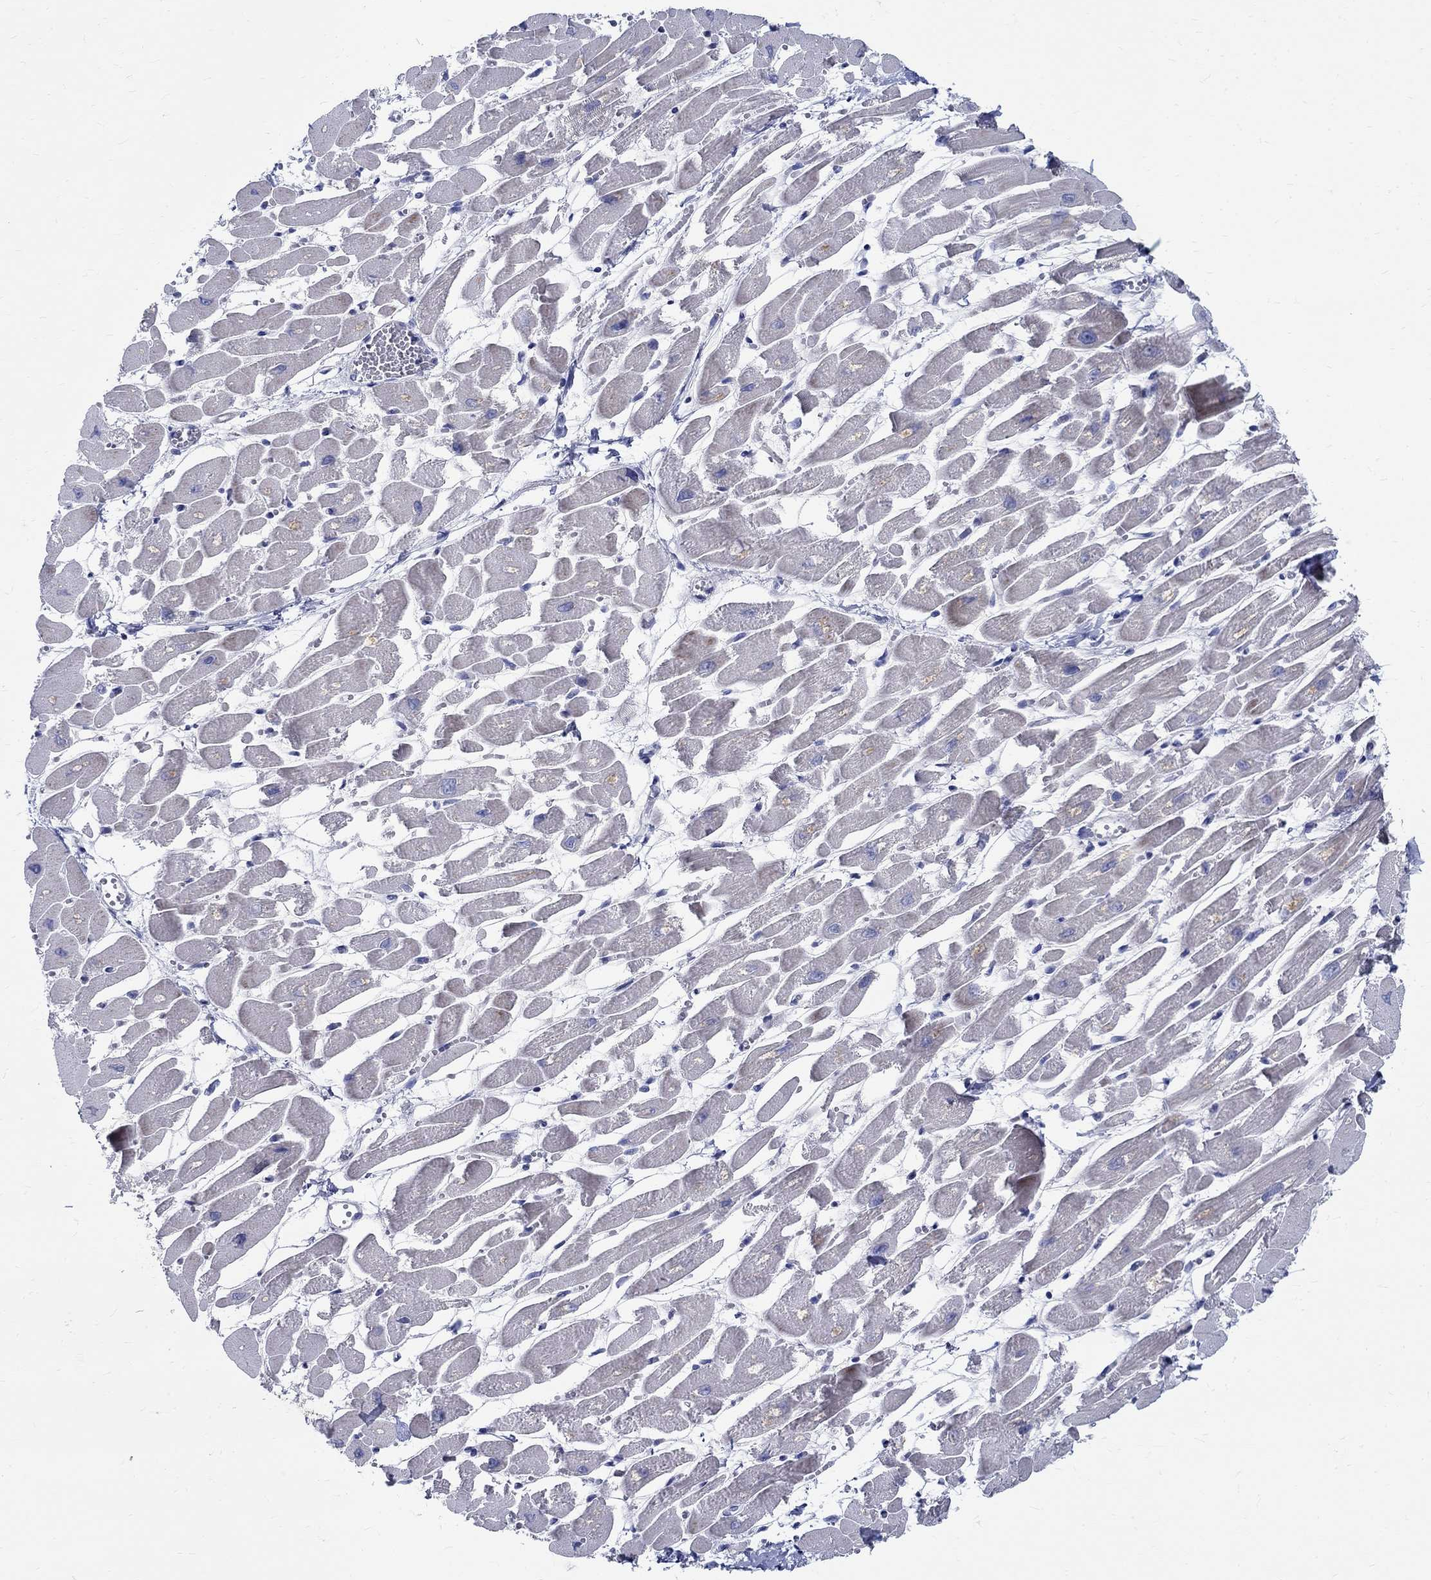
{"staining": {"intensity": "negative", "quantity": "none", "location": "none"}, "tissue": "heart muscle", "cell_type": "Cardiomyocytes", "image_type": "normal", "snomed": [{"axis": "morphology", "description": "Normal tissue, NOS"}, {"axis": "topography", "description": "Heart"}], "caption": "Heart muscle stained for a protein using immunohistochemistry demonstrates no staining cardiomyocytes.", "gene": "CETN1", "patient": {"sex": "female", "age": 52}}